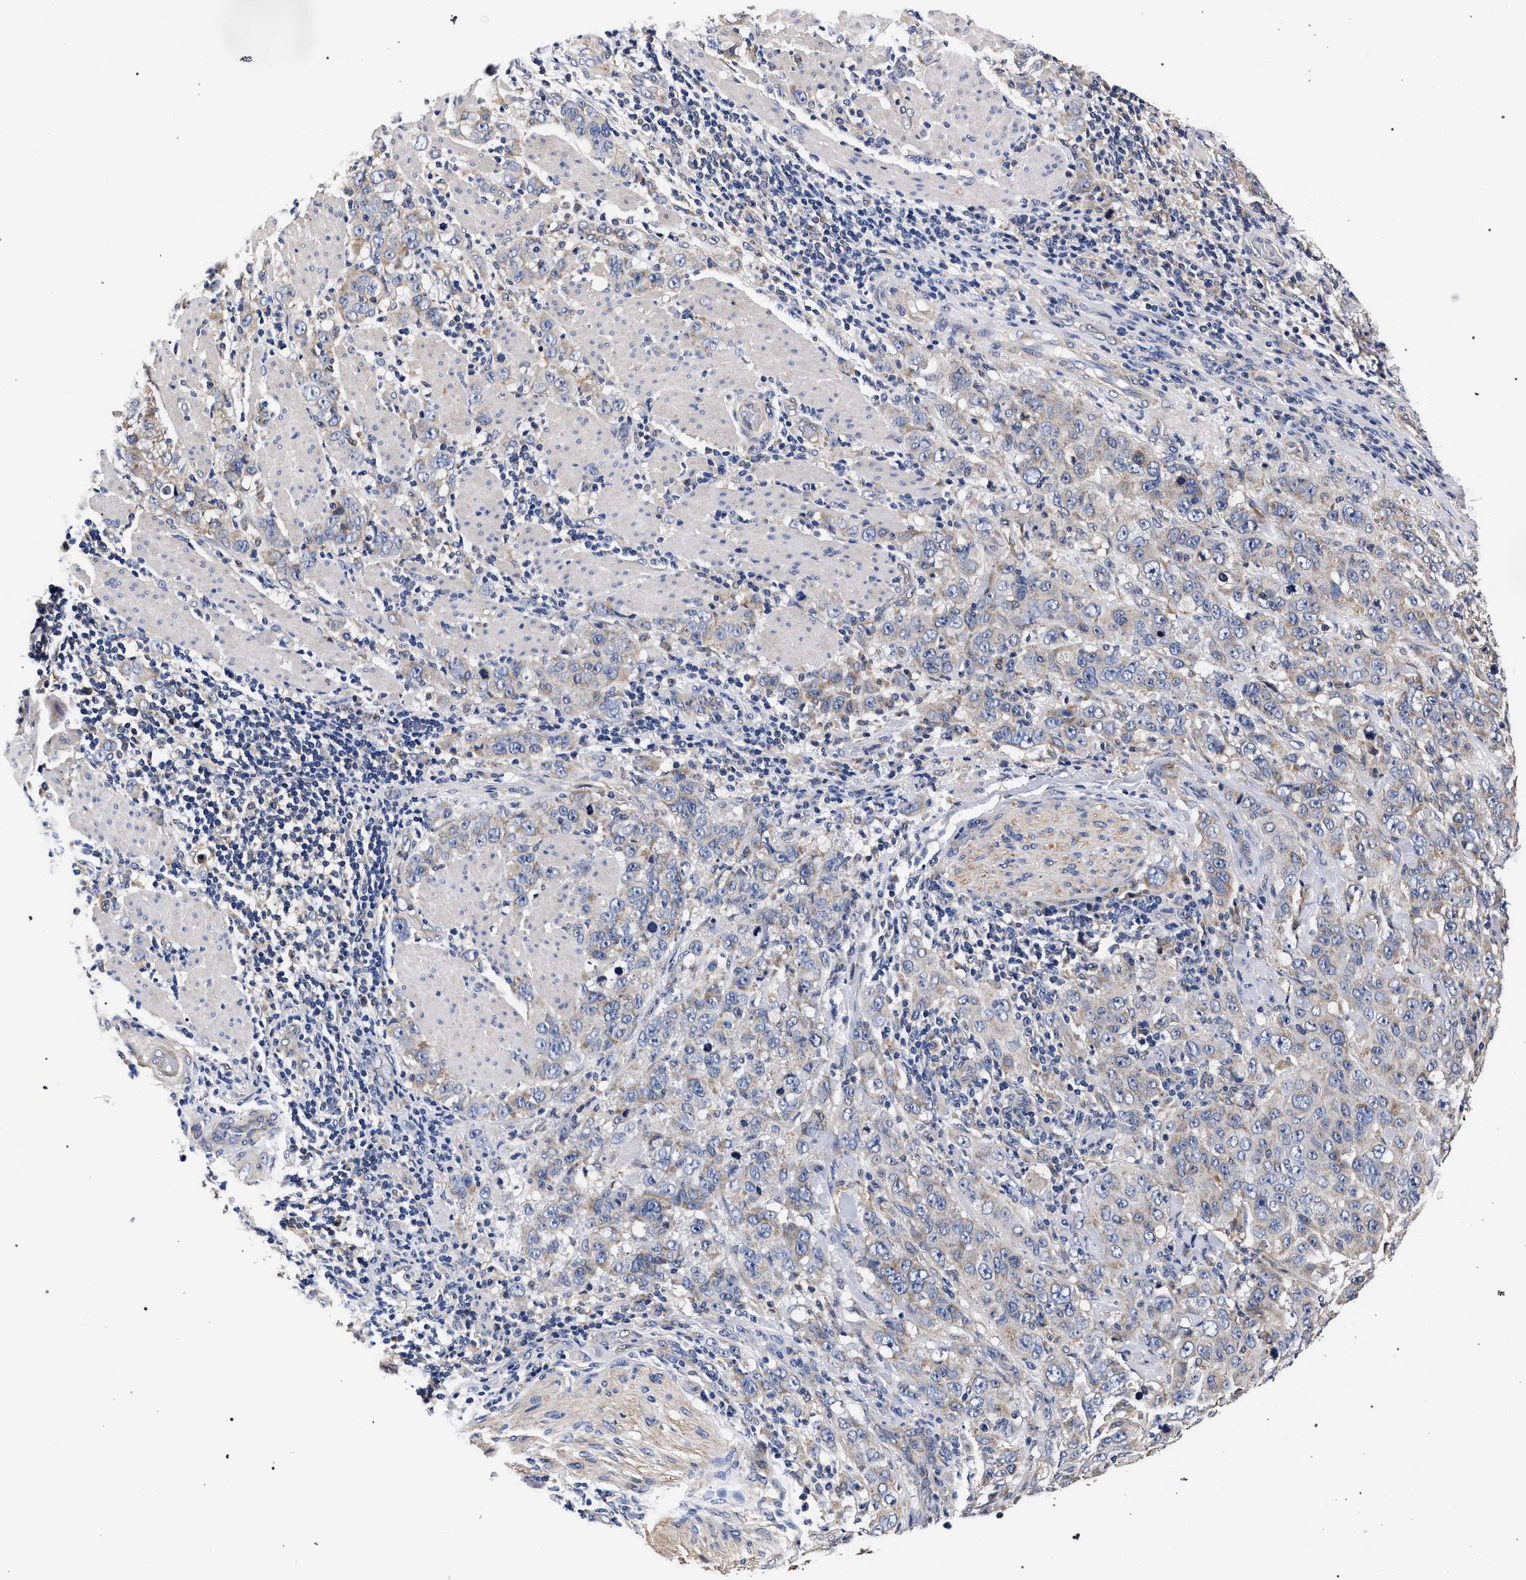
{"staining": {"intensity": "weak", "quantity": "<25%", "location": "cytoplasmic/membranous"}, "tissue": "stomach cancer", "cell_type": "Tumor cells", "image_type": "cancer", "snomed": [{"axis": "morphology", "description": "Adenocarcinoma, NOS"}, {"axis": "topography", "description": "Stomach"}], "caption": "Image shows no protein staining in tumor cells of stomach cancer (adenocarcinoma) tissue.", "gene": "CFAP95", "patient": {"sex": "male", "age": 48}}